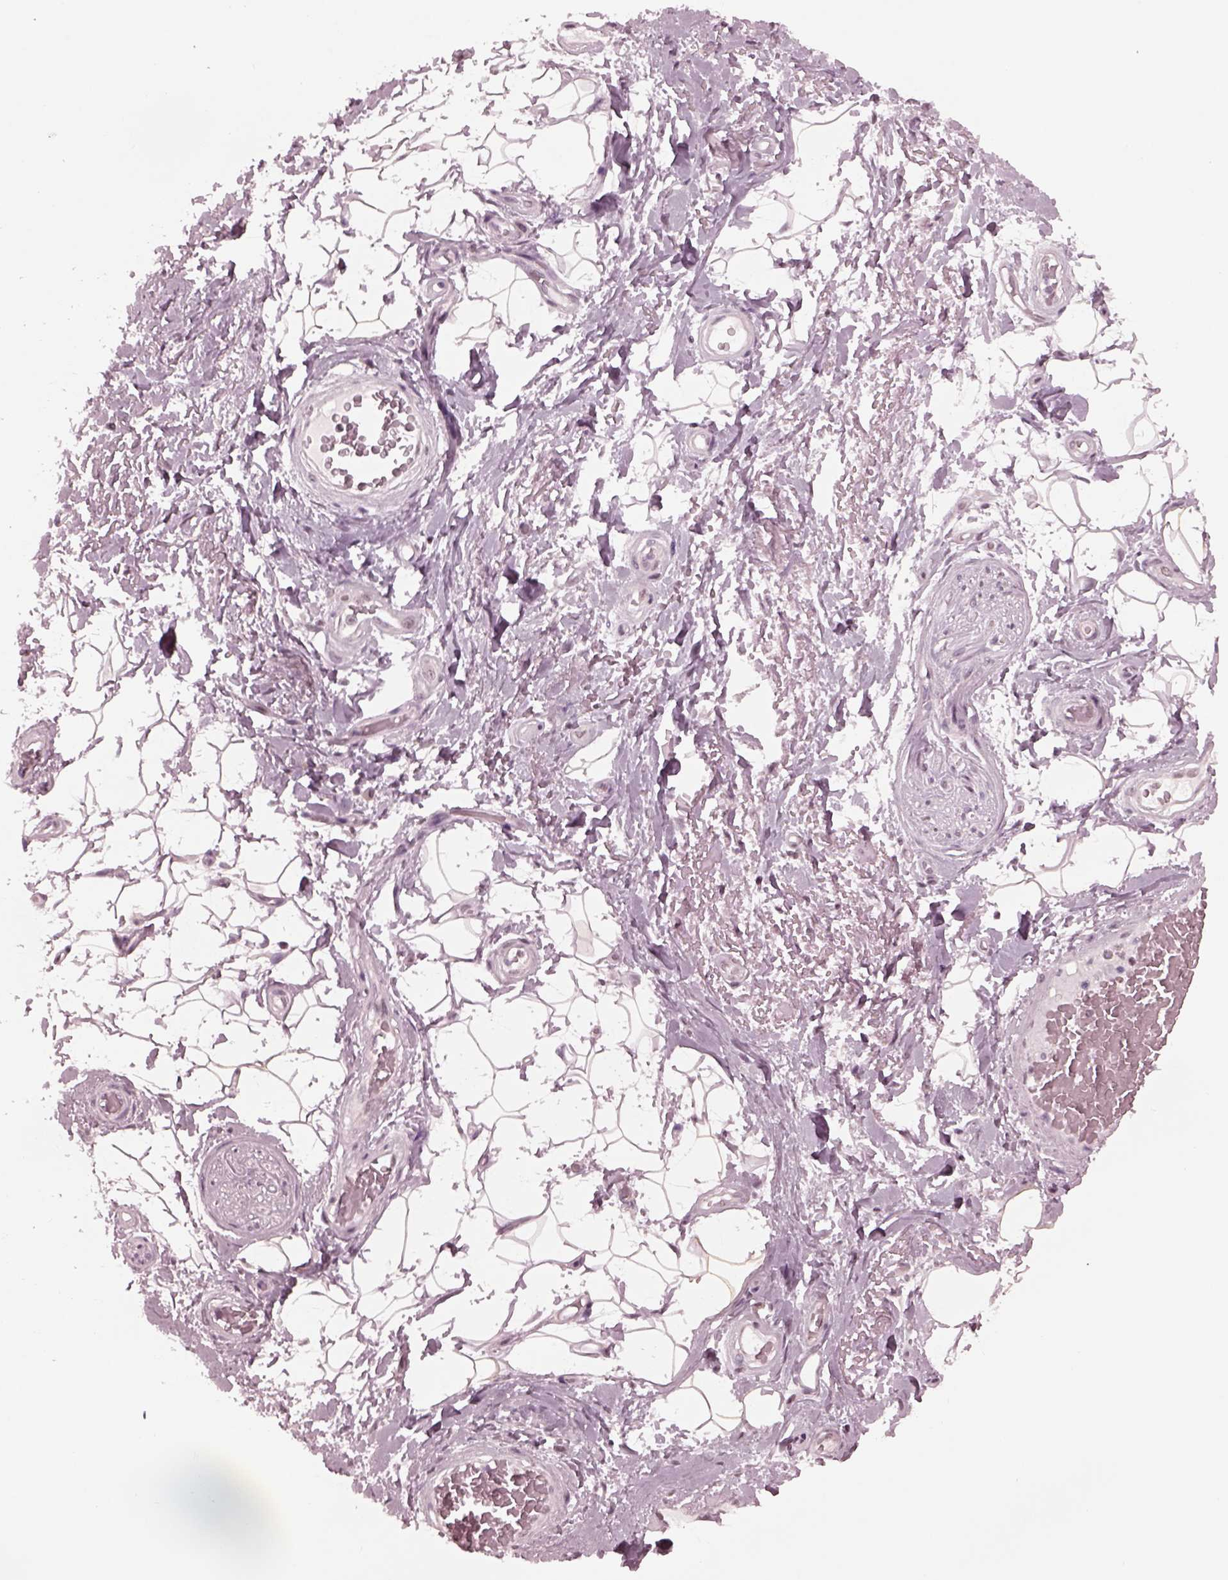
{"staining": {"intensity": "moderate", "quantity": "25%-75%", "location": "cytoplasmic/membranous"}, "tissue": "adipose tissue", "cell_type": "Adipocytes", "image_type": "normal", "snomed": [{"axis": "morphology", "description": "Normal tissue, NOS"}, {"axis": "topography", "description": "Anal"}, {"axis": "topography", "description": "Peripheral nerve tissue"}], "caption": "A brown stain highlights moderate cytoplasmic/membranous positivity of a protein in adipocytes of normal human adipose tissue. The protein is shown in brown color, while the nuclei are stained blue.", "gene": "RUVBL2", "patient": {"sex": "male", "age": 53}}